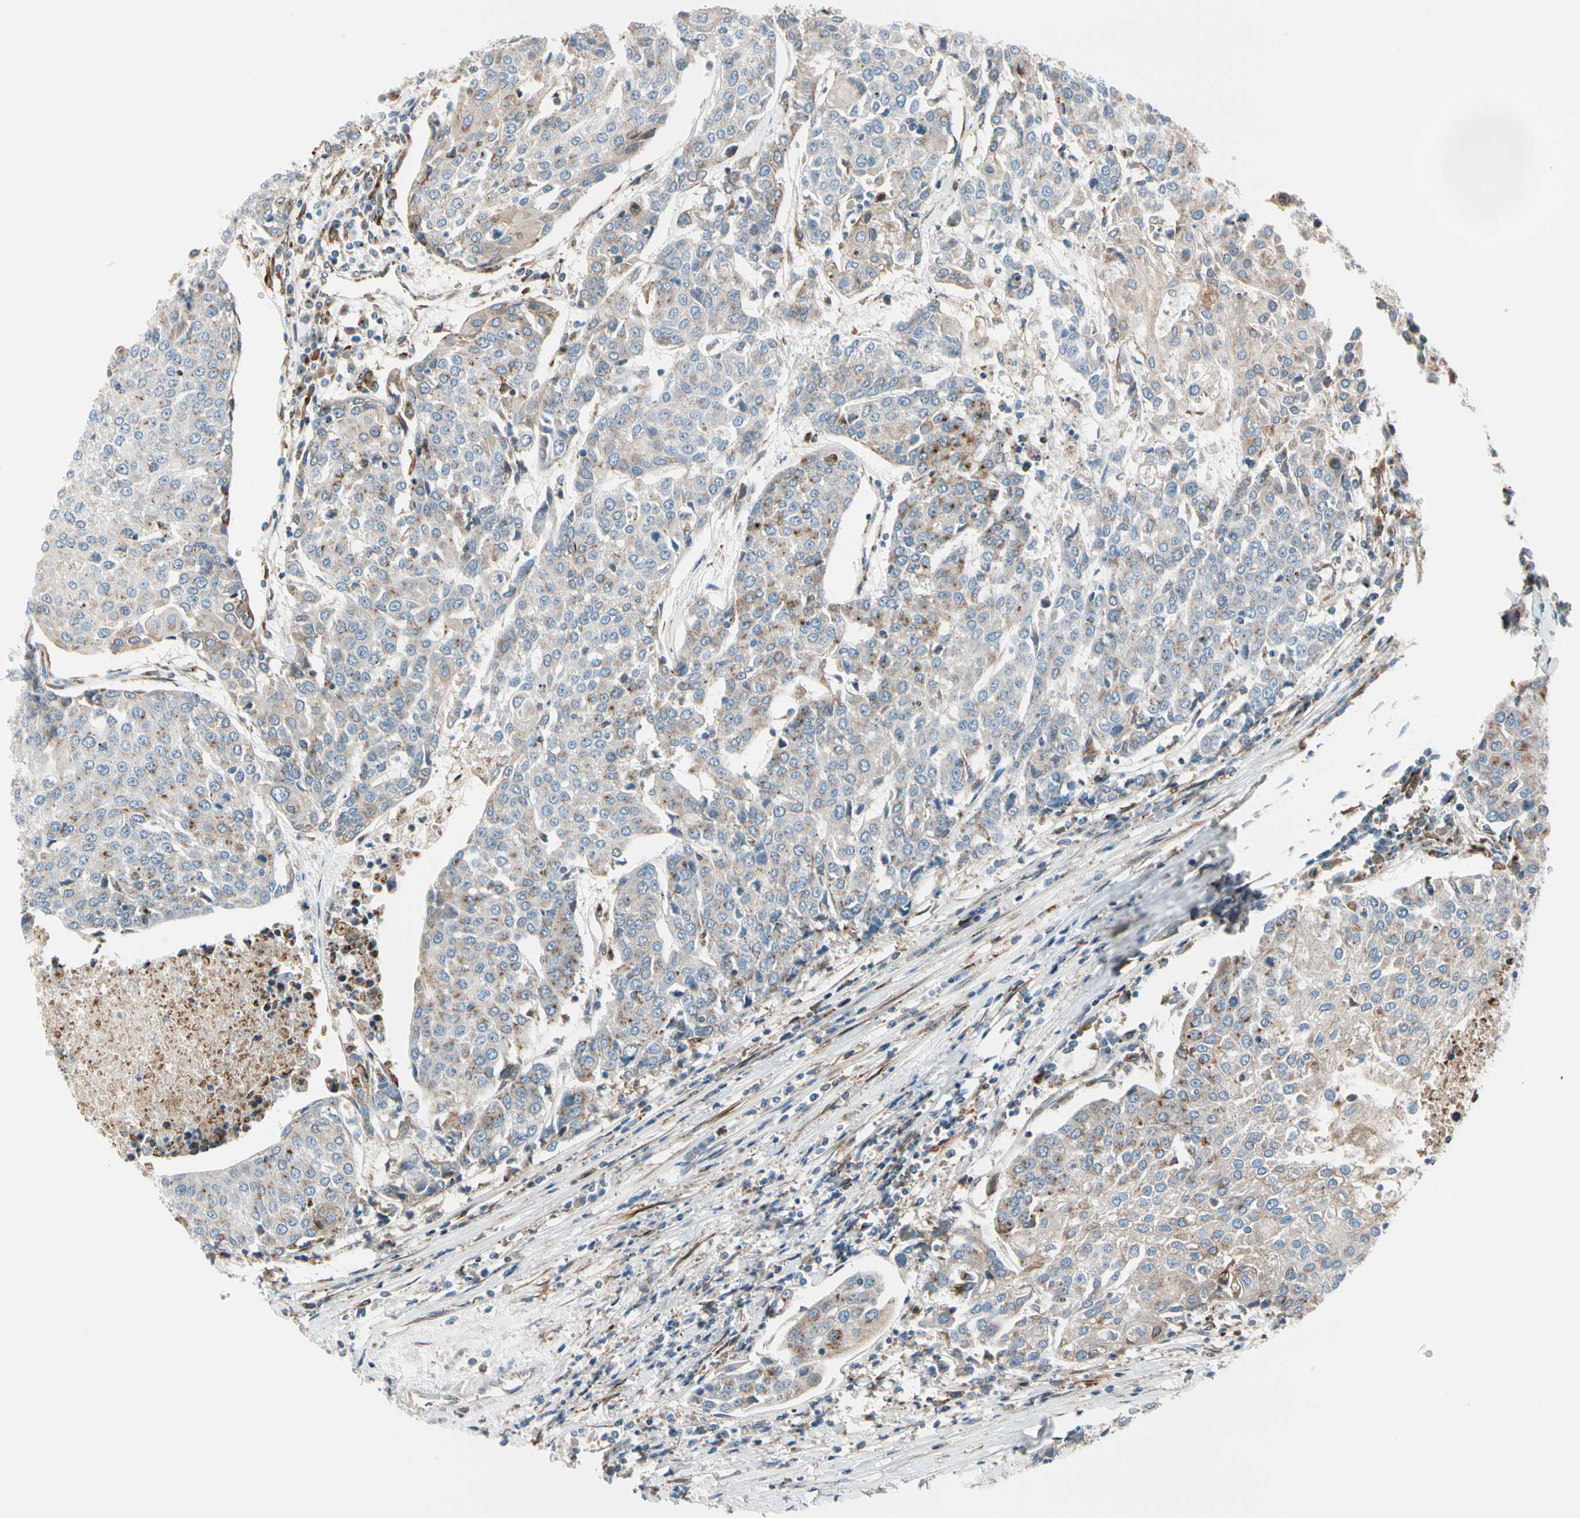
{"staining": {"intensity": "weak", "quantity": "25%-75%", "location": "cytoplasmic/membranous"}, "tissue": "urothelial cancer", "cell_type": "Tumor cells", "image_type": "cancer", "snomed": [{"axis": "morphology", "description": "Urothelial carcinoma, High grade"}, {"axis": "topography", "description": "Urinary bladder"}], "caption": "A photomicrograph of human urothelial cancer stained for a protein reveals weak cytoplasmic/membranous brown staining in tumor cells.", "gene": "NUCB1", "patient": {"sex": "female", "age": 85}}